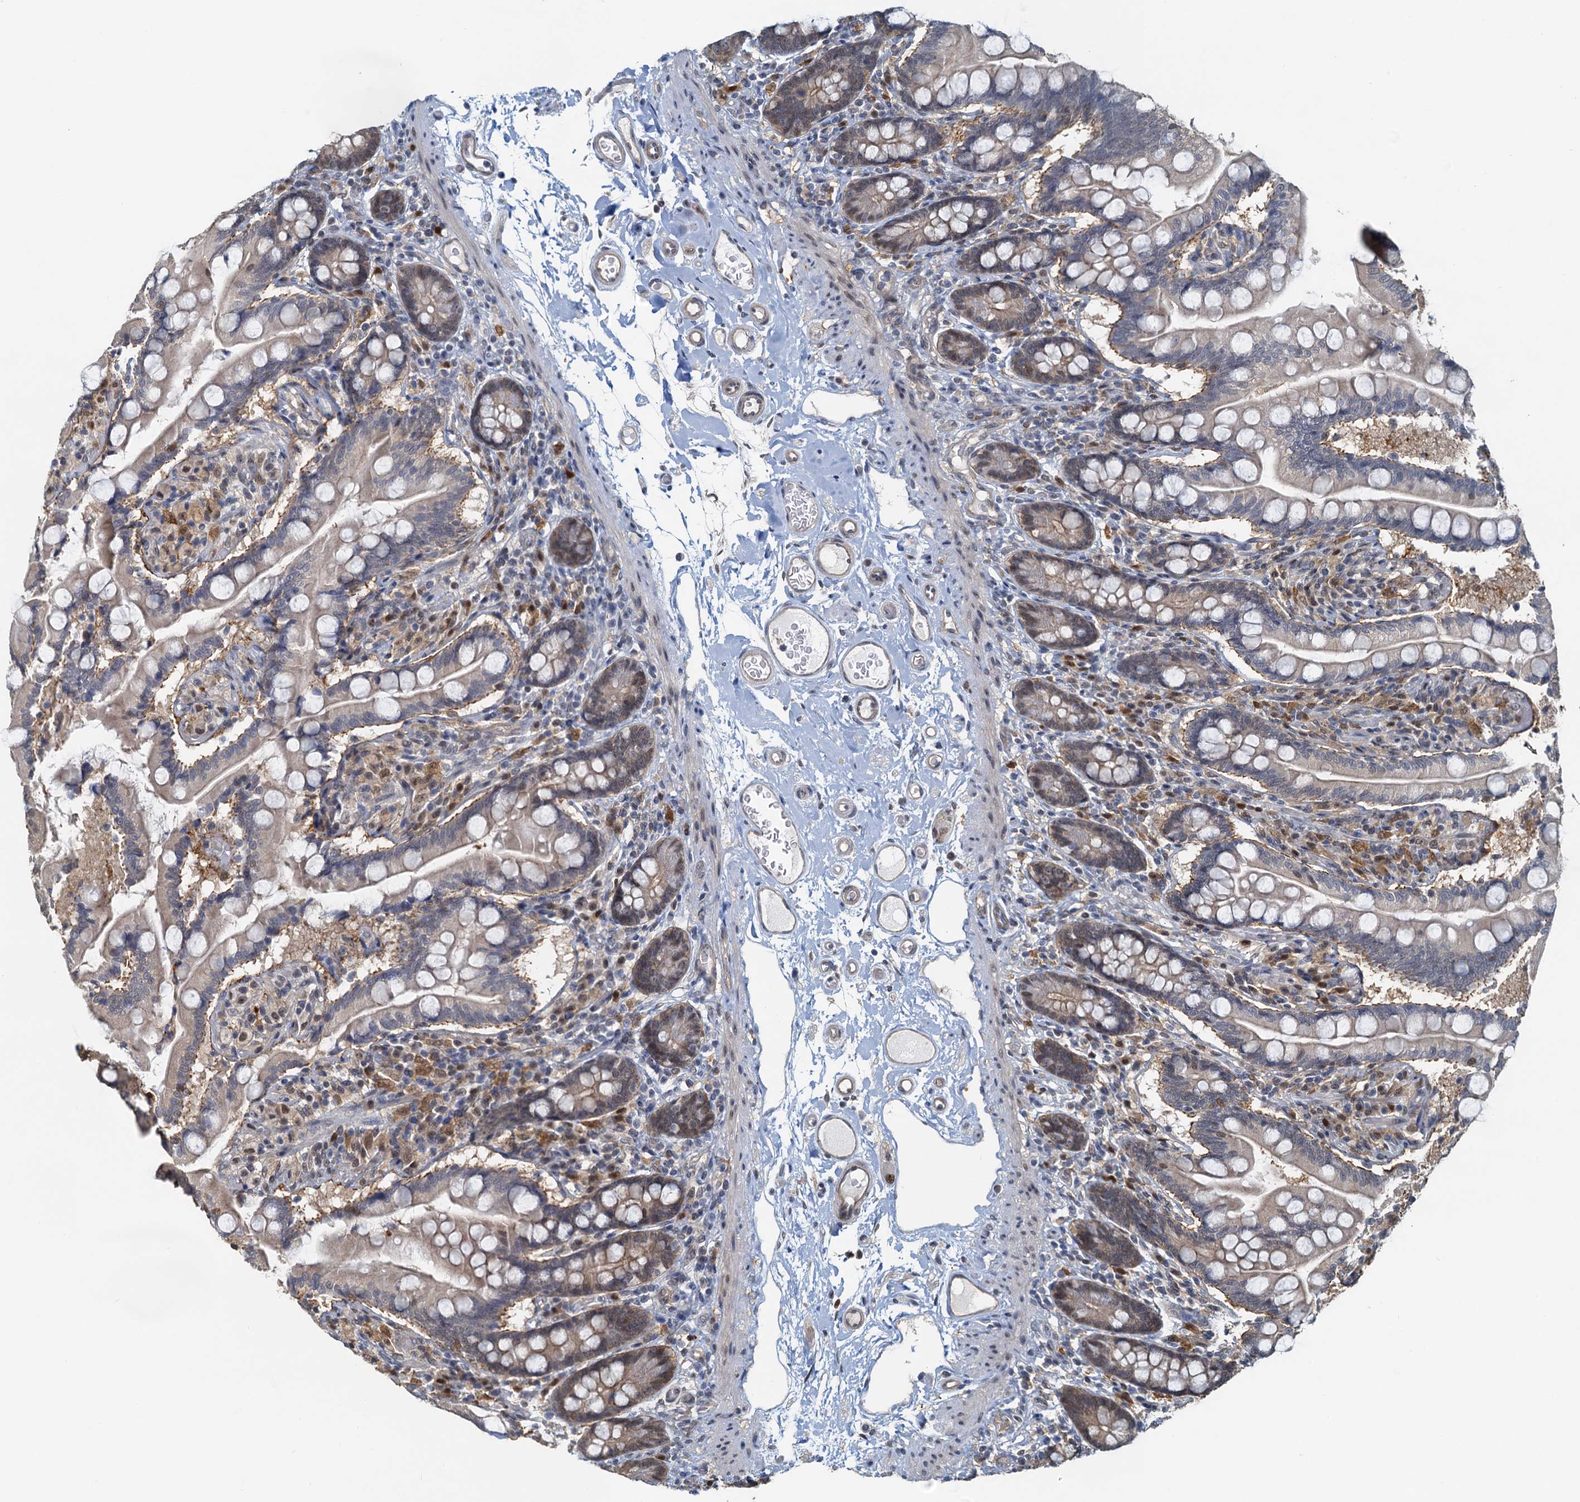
{"staining": {"intensity": "weak", "quantity": "25%-75%", "location": "cytoplasmic/membranous"}, "tissue": "small intestine", "cell_type": "Glandular cells", "image_type": "normal", "snomed": [{"axis": "morphology", "description": "Normal tissue, NOS"}, {"axis": "topography", "description": "Small intestine"}], "caption": "The micrograph displays staining of unremarkable small intestine, revealing weak cytoplasmic/membranous protein expression (brown color) within glandular cells. (DAB (3,3'-diaminobenzidine) IHC with brightfield microscopy, high magnification).", "gene": "SPINDOC", "patient": {"sex": "female", "age": 64}}